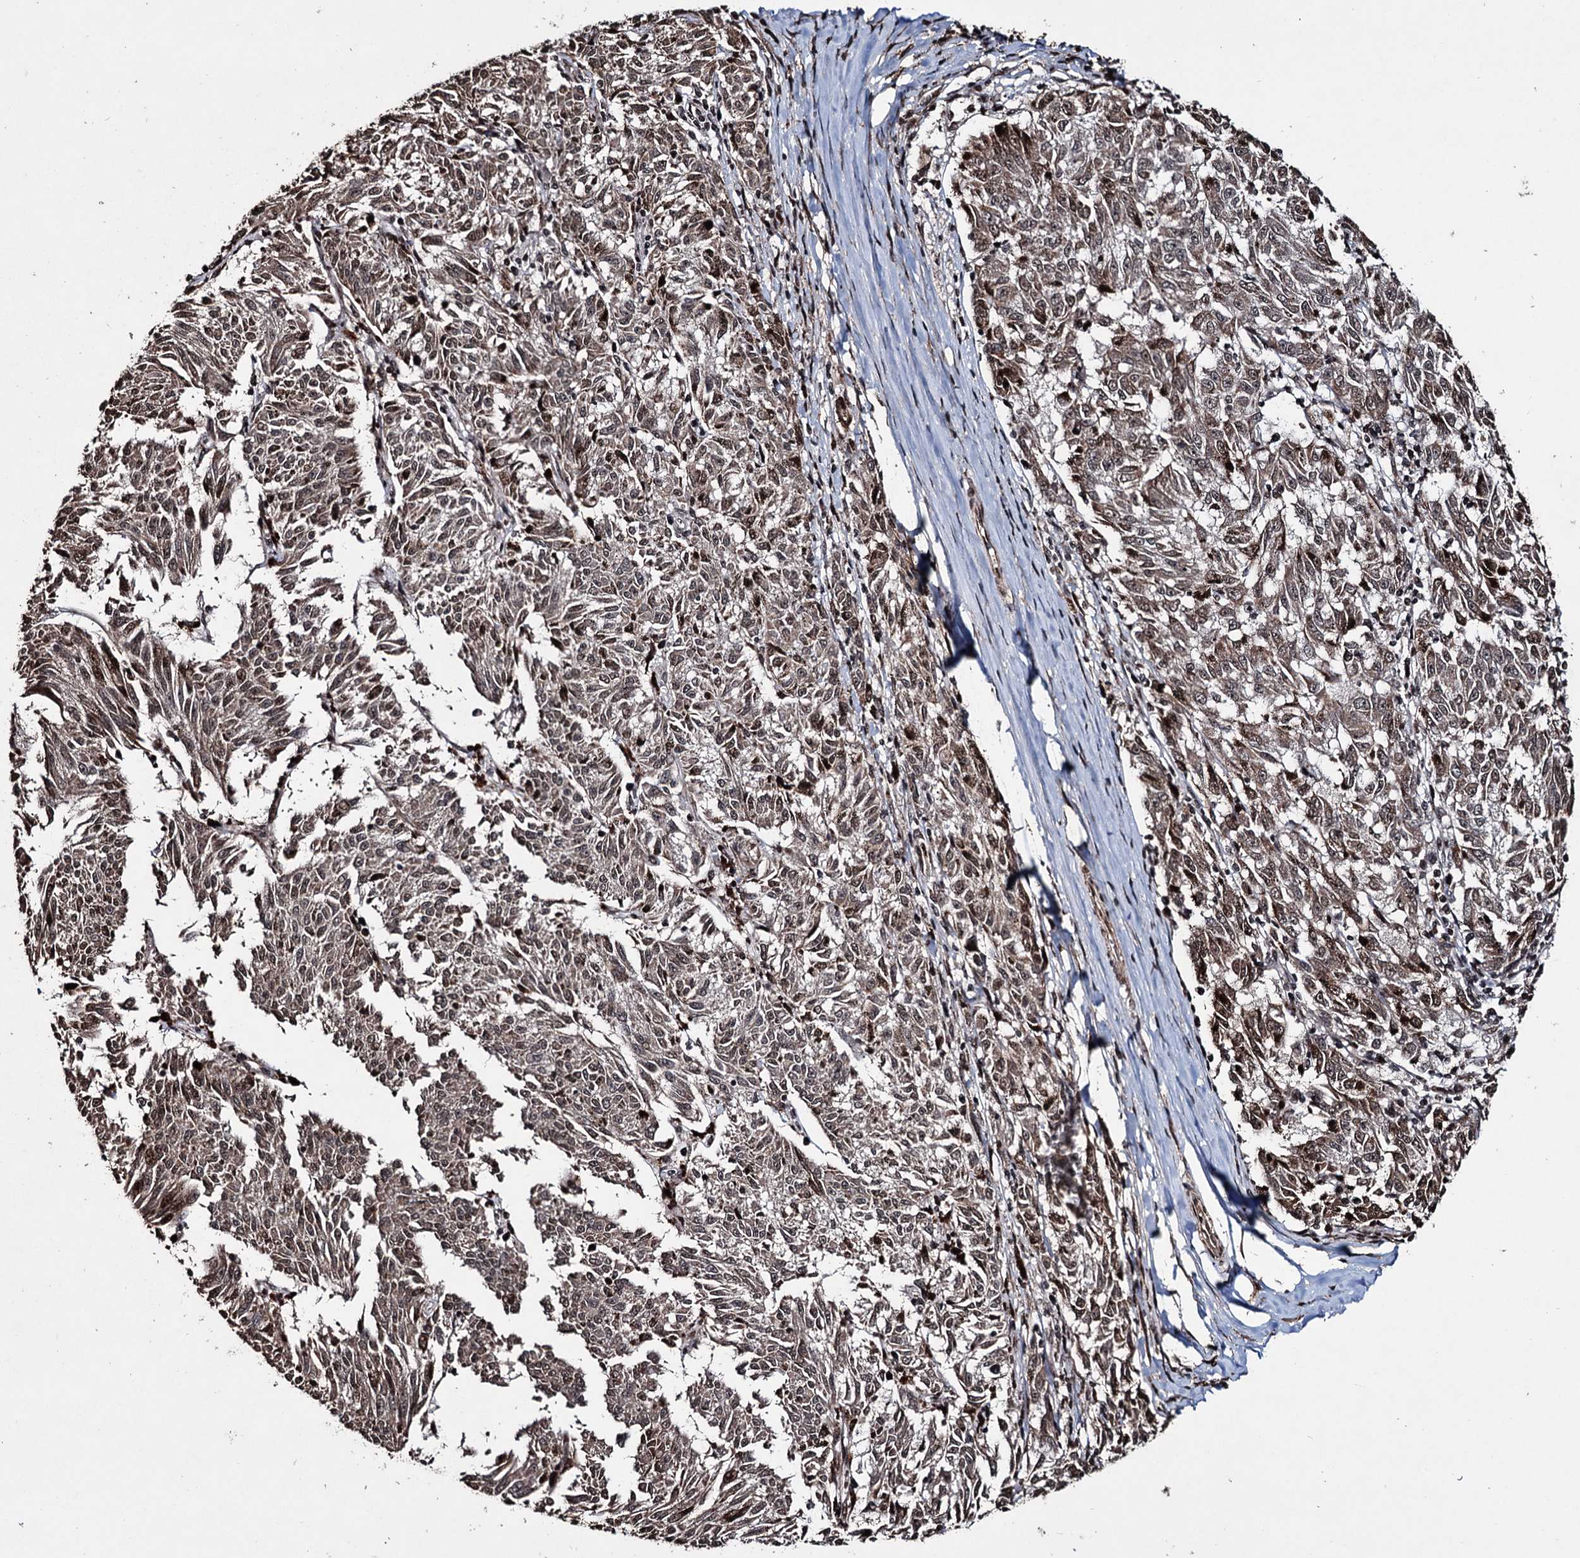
{"staining": {"intensity": "moderate", "quantity": ">75%", "location": "cytoplasmic/membranous,nuclear"}, "tissue": "melanoma", "cell_type": "Tumor cells", "image_type": "cancer", "snomed": [{"axis": "morphology", "description": "Malignant melanoma, NOS"}, {"axis": "topography", "description": "Skin"}], "caption": "IHC micrograph of neoplastic tissue: malignant melanoma stained using immunohistochemistry (IHC) demonstrates medium levels of moderate protein expression localized specifically in the cytoplasmic/membranous and nuclear of tumor cells, appearing as a cytoplasmic/membranous and nuclear brown color.", "gene": "EYA4", "patient": {"sex": "female", "age": 72}}